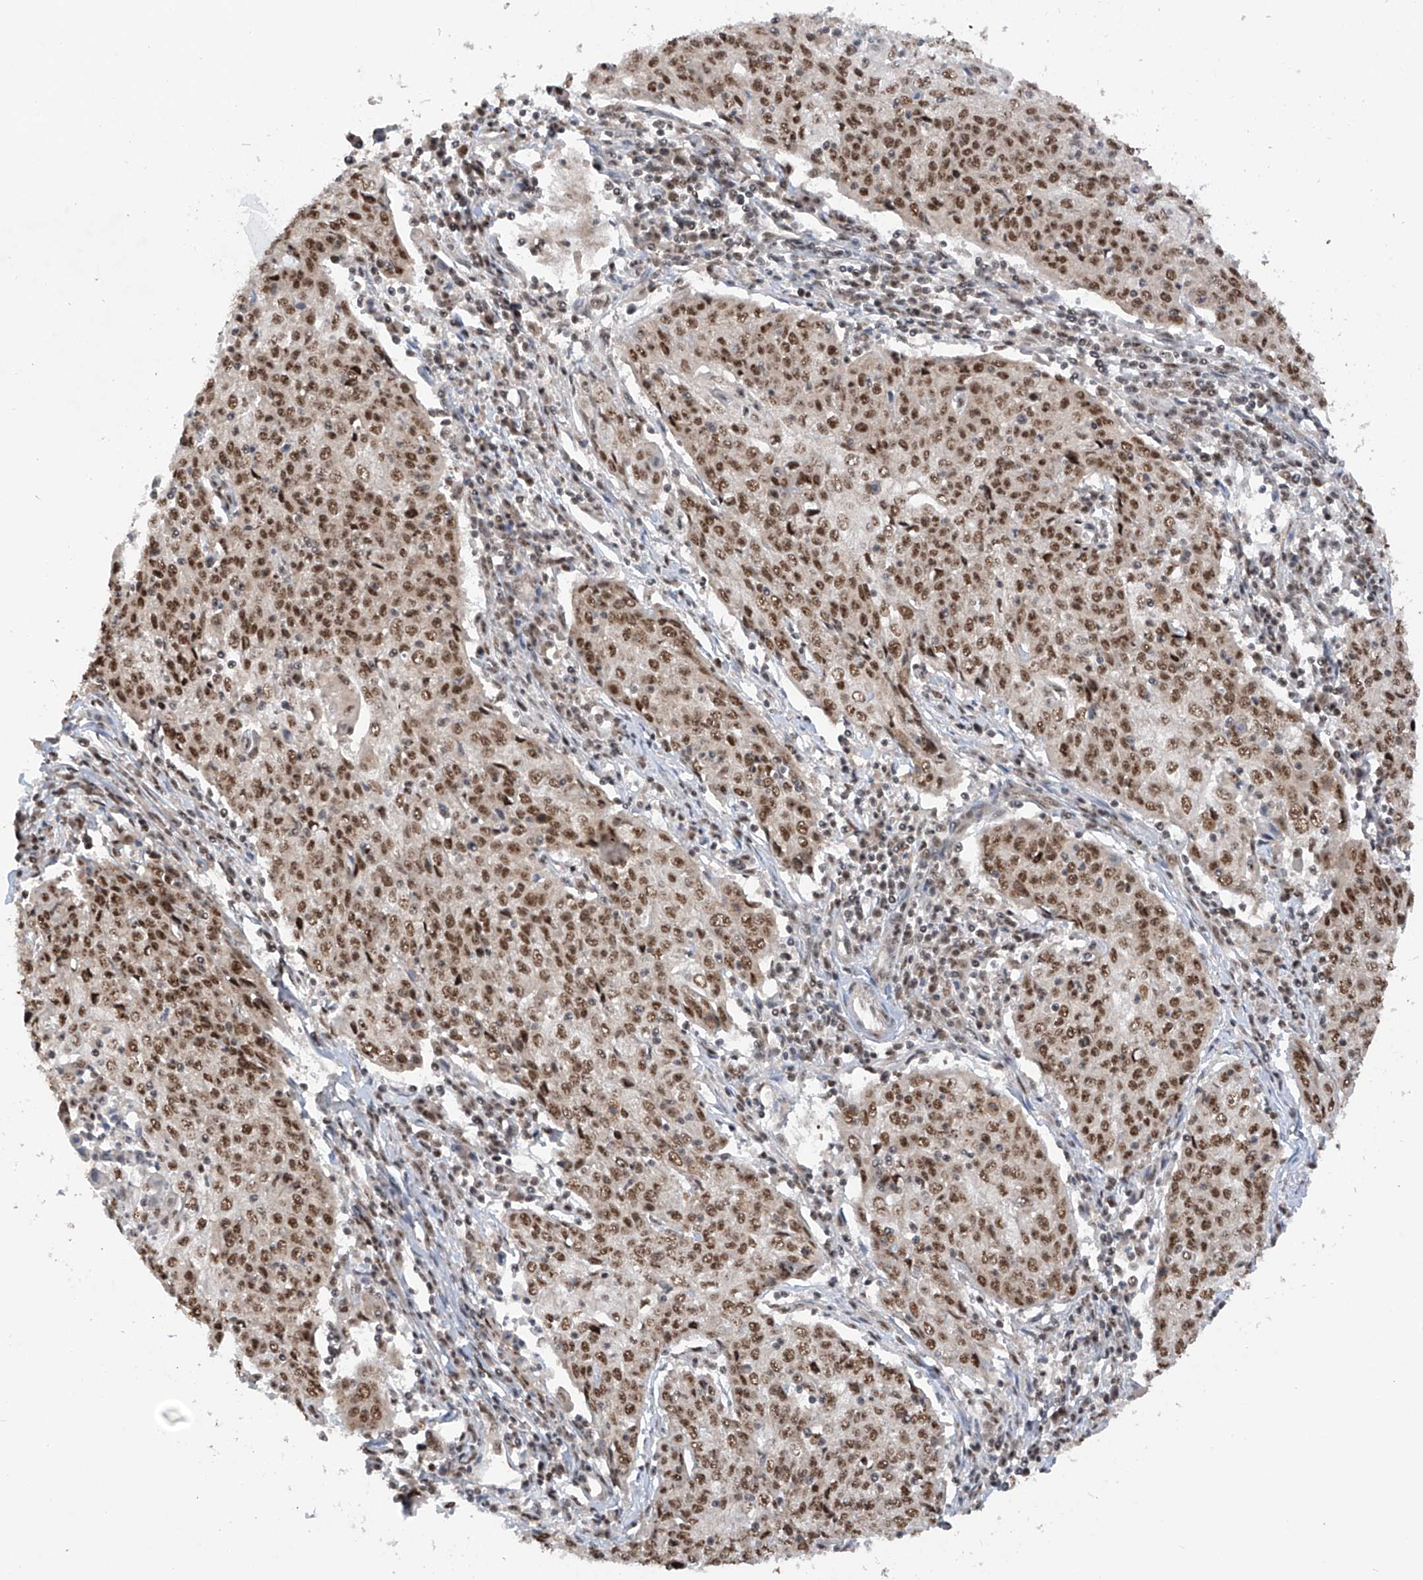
{"staining": {"intensity": "moderate", "quantity": ">75%", "location": "nuclear"}, "tissue": "cervical cancer", "cell_type": "Tumor cells", "image_type": "cancer", "snomed": [{"axis": "morphology", "description": "Squamous cell carcinoma, NOS"}, {"axis": "topography", "description": "Cervix"}], "caption": "About >75% of tumor cells in human cervical cancer reveal moderate nuclear protein expression as visualized by brown immunohistochemical staining.", "gene": "RPAIN", "patient": {"sex": "female", "age": 48}}